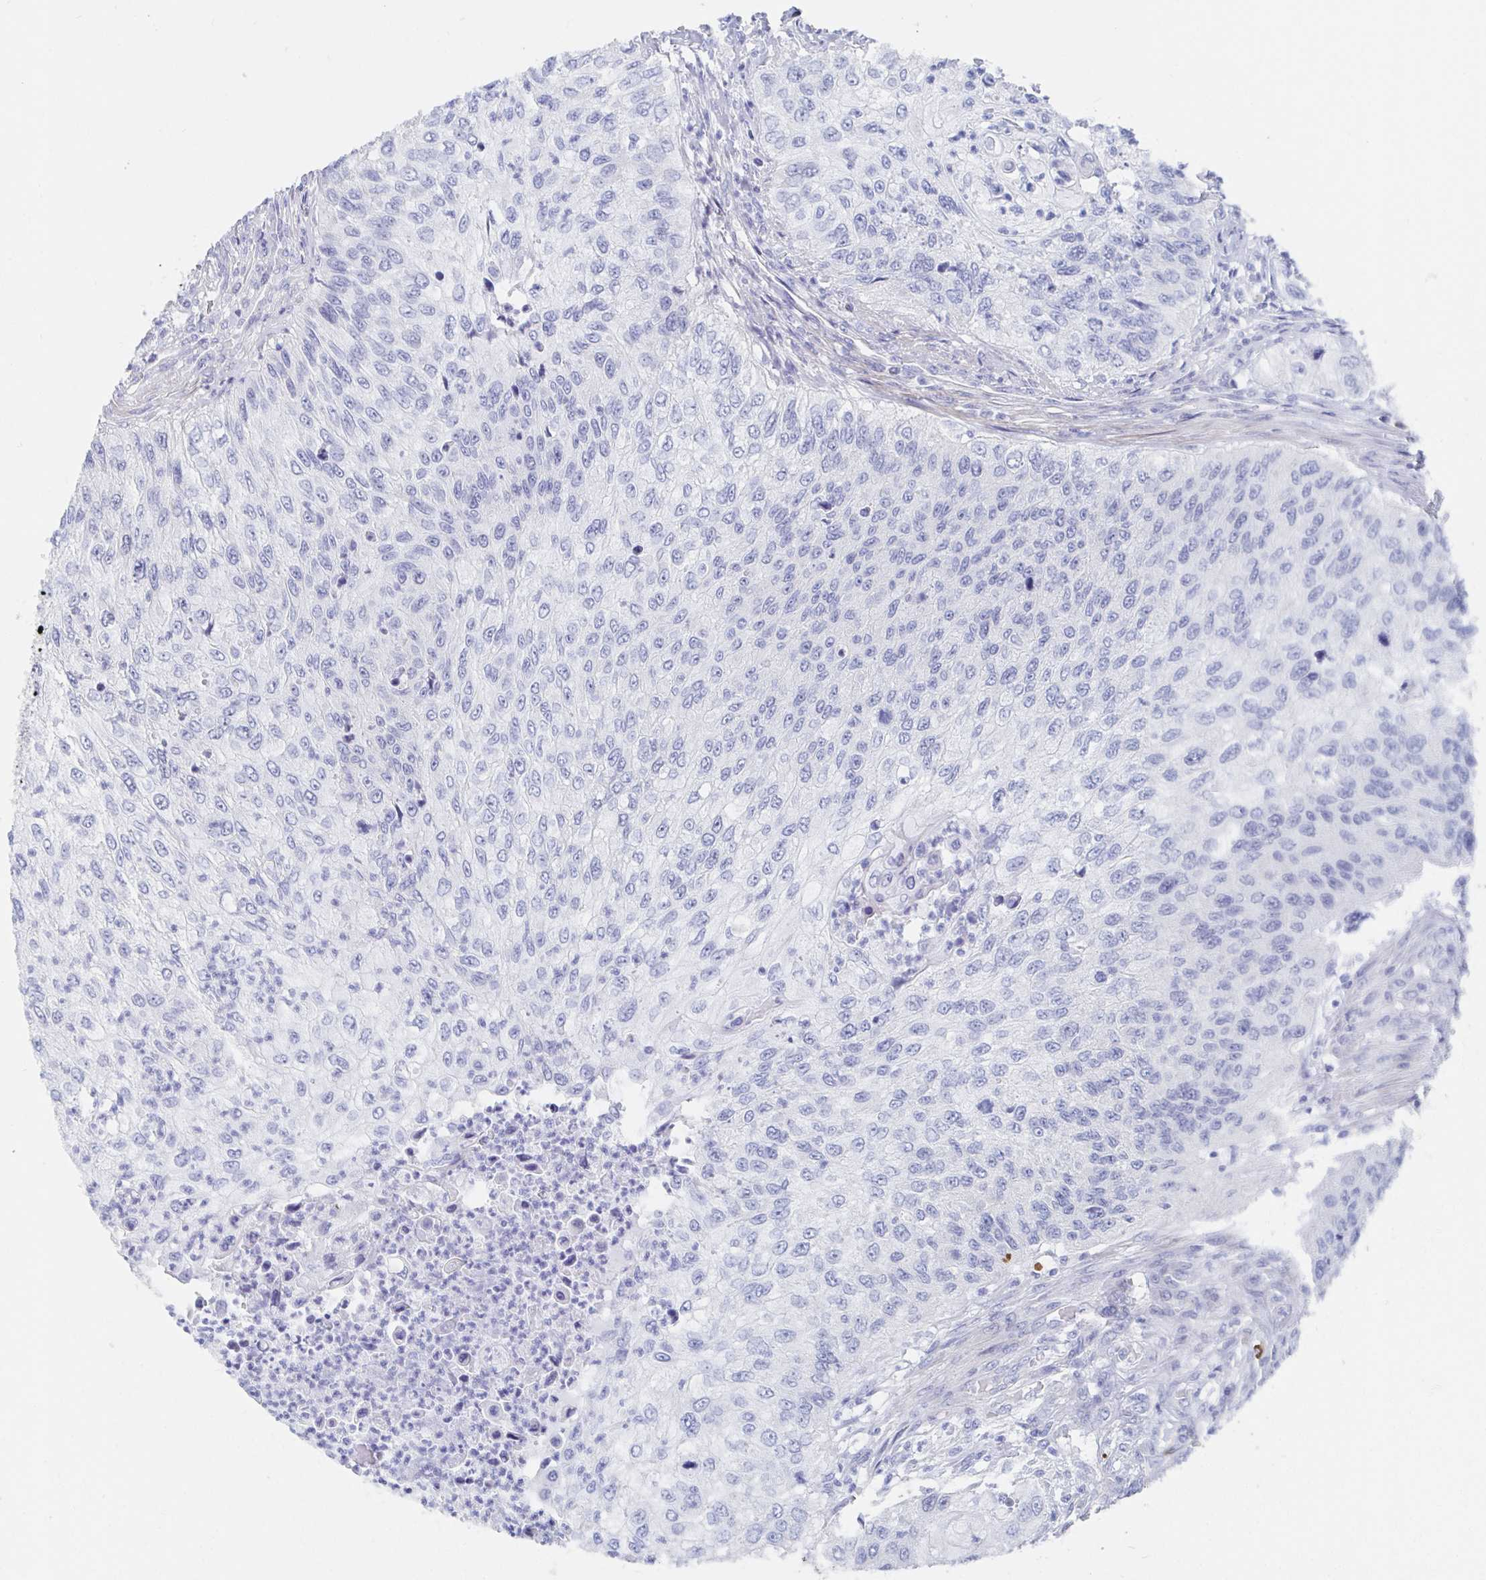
{"staining": {"intensity": "negative", "quantity": "none", "location": "none"}, "tissue": "urothelial cancer", "cell_type": "Tumor cells", "image_type": "cancer", "snomed": [{"axis": "morphology", "description": "Urothelial carcinoma, High grade"}, {"axis": "topography", "description": "Urinary bladder"}], "caption": "Micrograph shows no protein expression in tumor cells of urothelial cancer tissue.", "gene": "PACSIN1", "patient": {"sex": "female", "age": 60}}